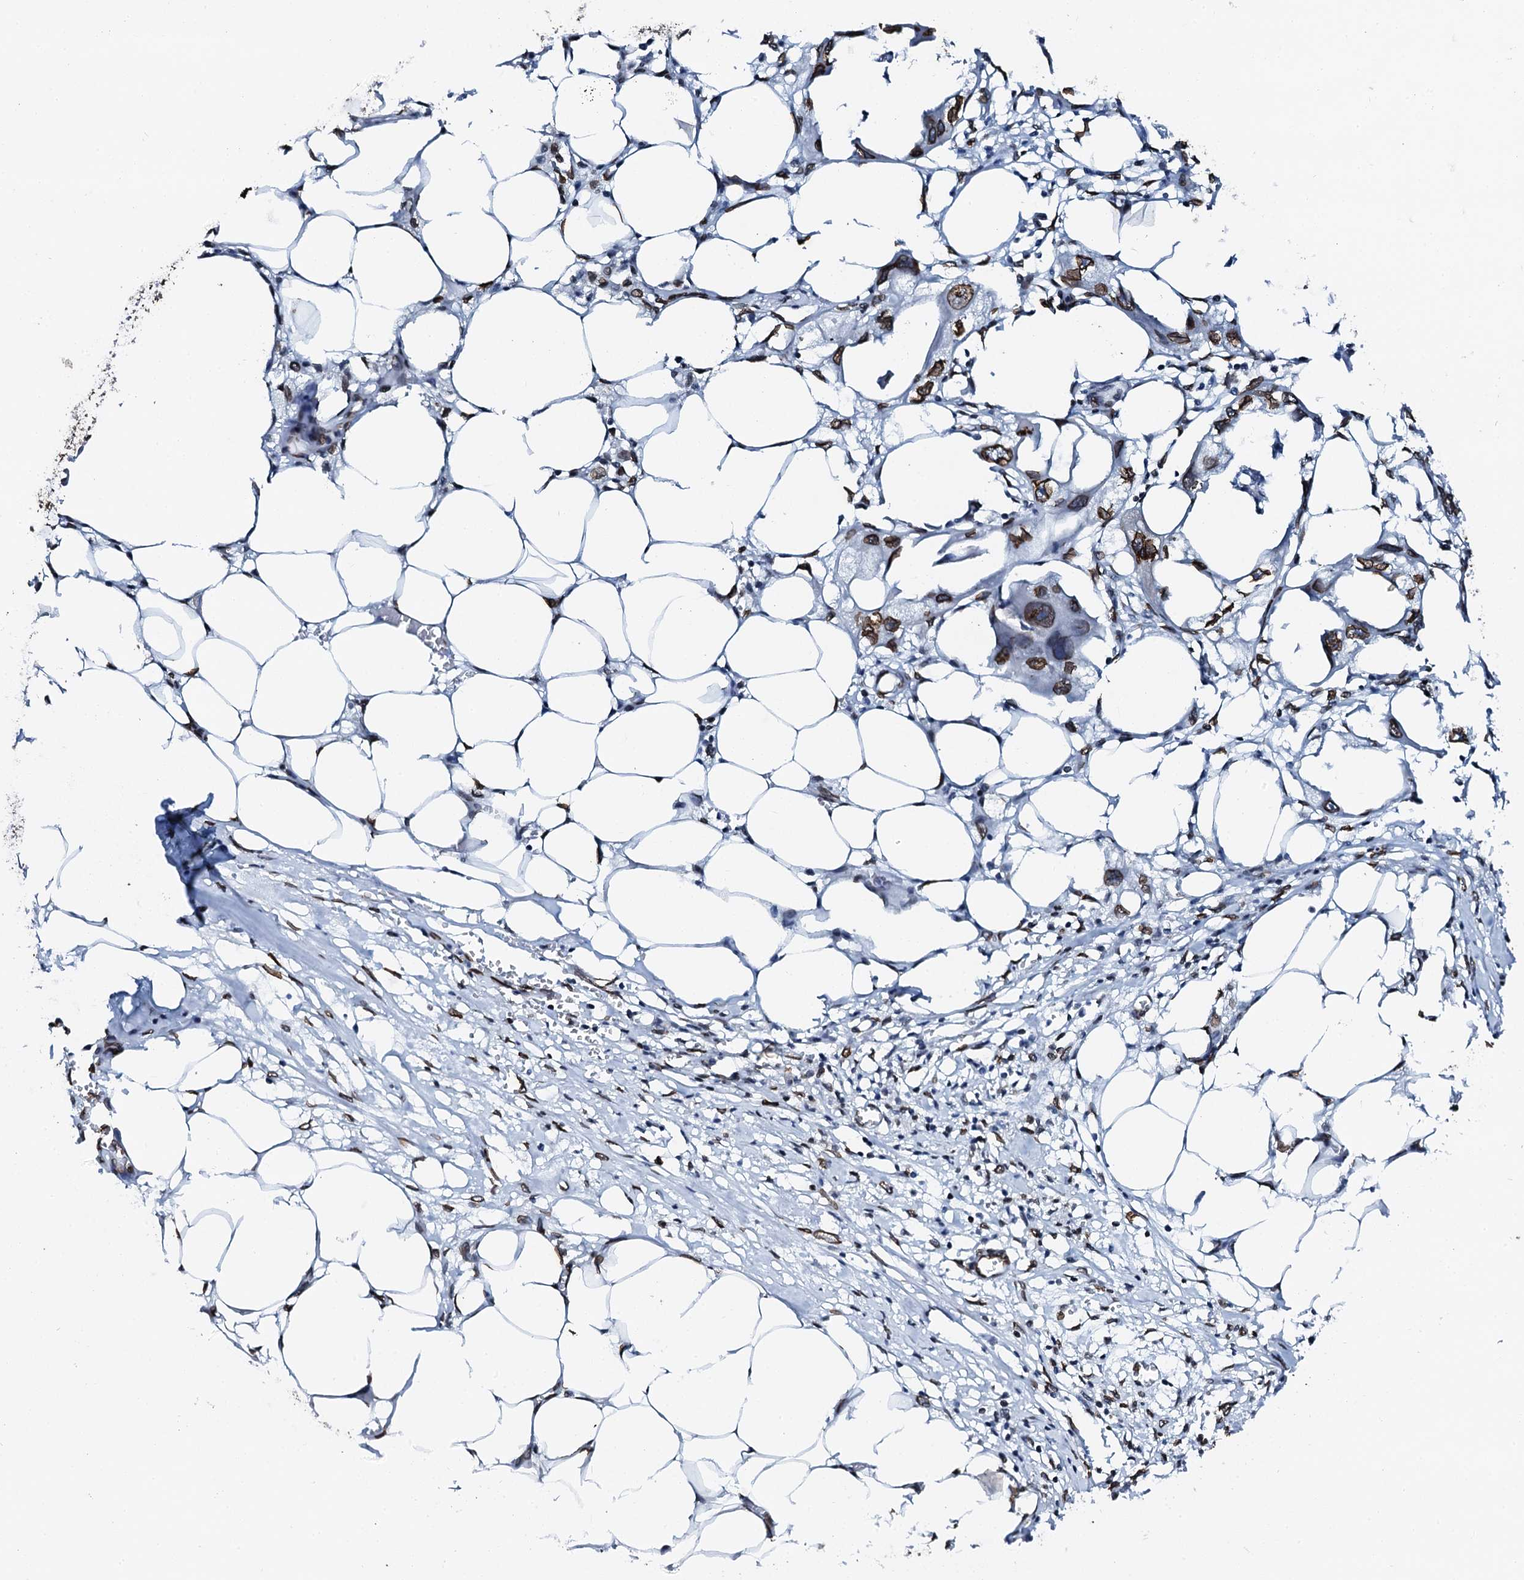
{"staining": {"intensity": "moderate", "quantity": ">75%", "location": "nuclear"}, "tissue": "endometrial cancer", "cell_type": "Tumor cells", "image_type": "cancer", "snomed": [{"axis": "morphology", "description": "Adenocarcinoma, NOS"}, {"axis": "morphology", "description": "Adenocarcinoma, metastatic, NOS"}, {"axis": "topography", "description": "Adipose tissue"}, {"axis": "topography", "description": "Endometrium"}], "caption": "A micrograph of endometrial metastatic adenocarcinoma stained for a protein exhibits moderate nuclear brown staining in tumor cells.", "gene": "KATNAL2", "patient": {"sex": "female", "age": 67}}